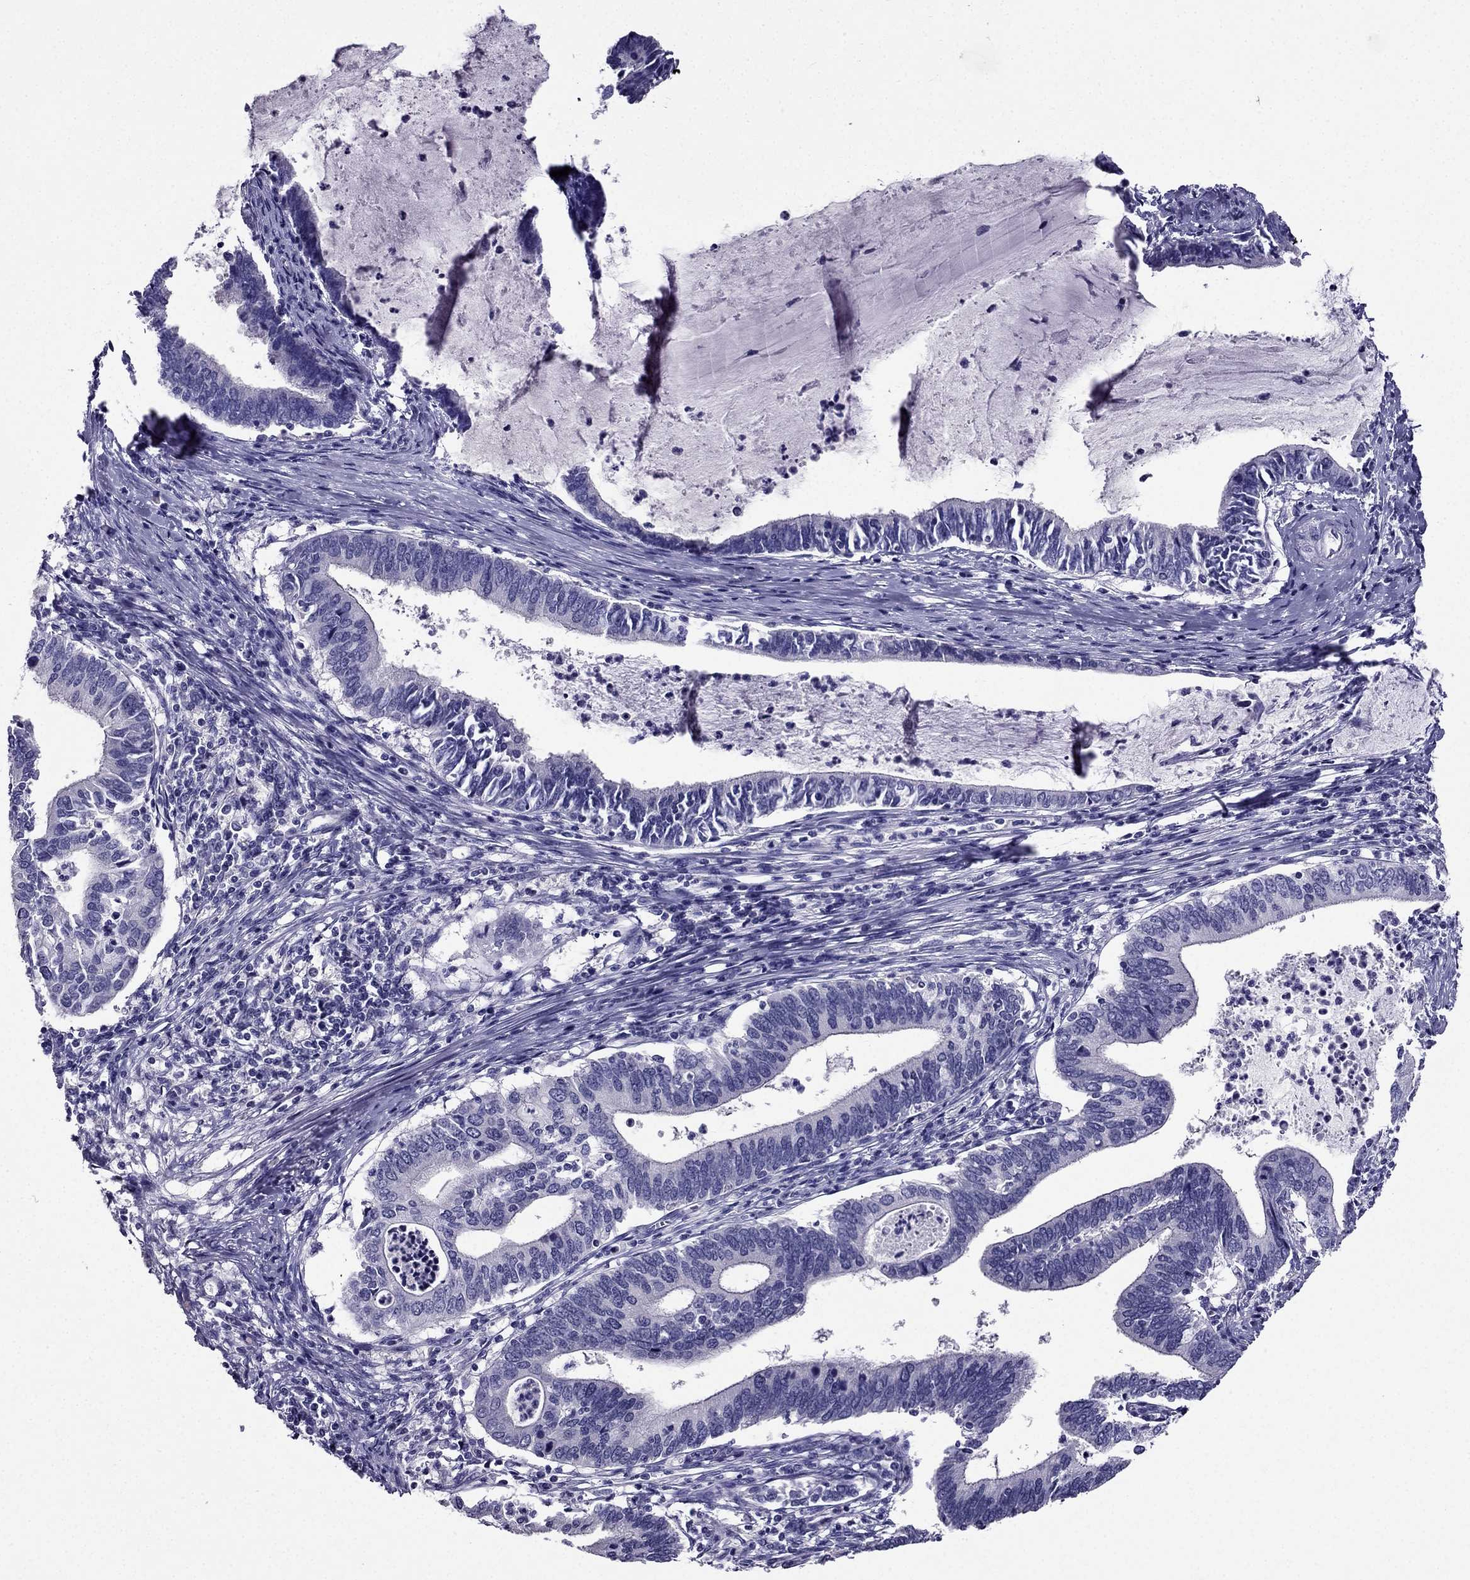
{"staining": {"intensity": "negative", "quantity": "none", "location": "none"}, "tissue": "cervical cancer", "cell_type": "Tumor cells", "image_type": "cancer", "snomed": [{"axis": "morphology", "description": "Adenocarcinoma, NOS"}, {"axis": "topography", "description": "Cervix"}], "caption": "There is no significant staining in tumor cells of cervical adenocarcinoma. (DAB immunohistochemistry with hematoxylin counter stain).", "gene": "ZNF541", "patient": {"sex": "female", "age": 42}}